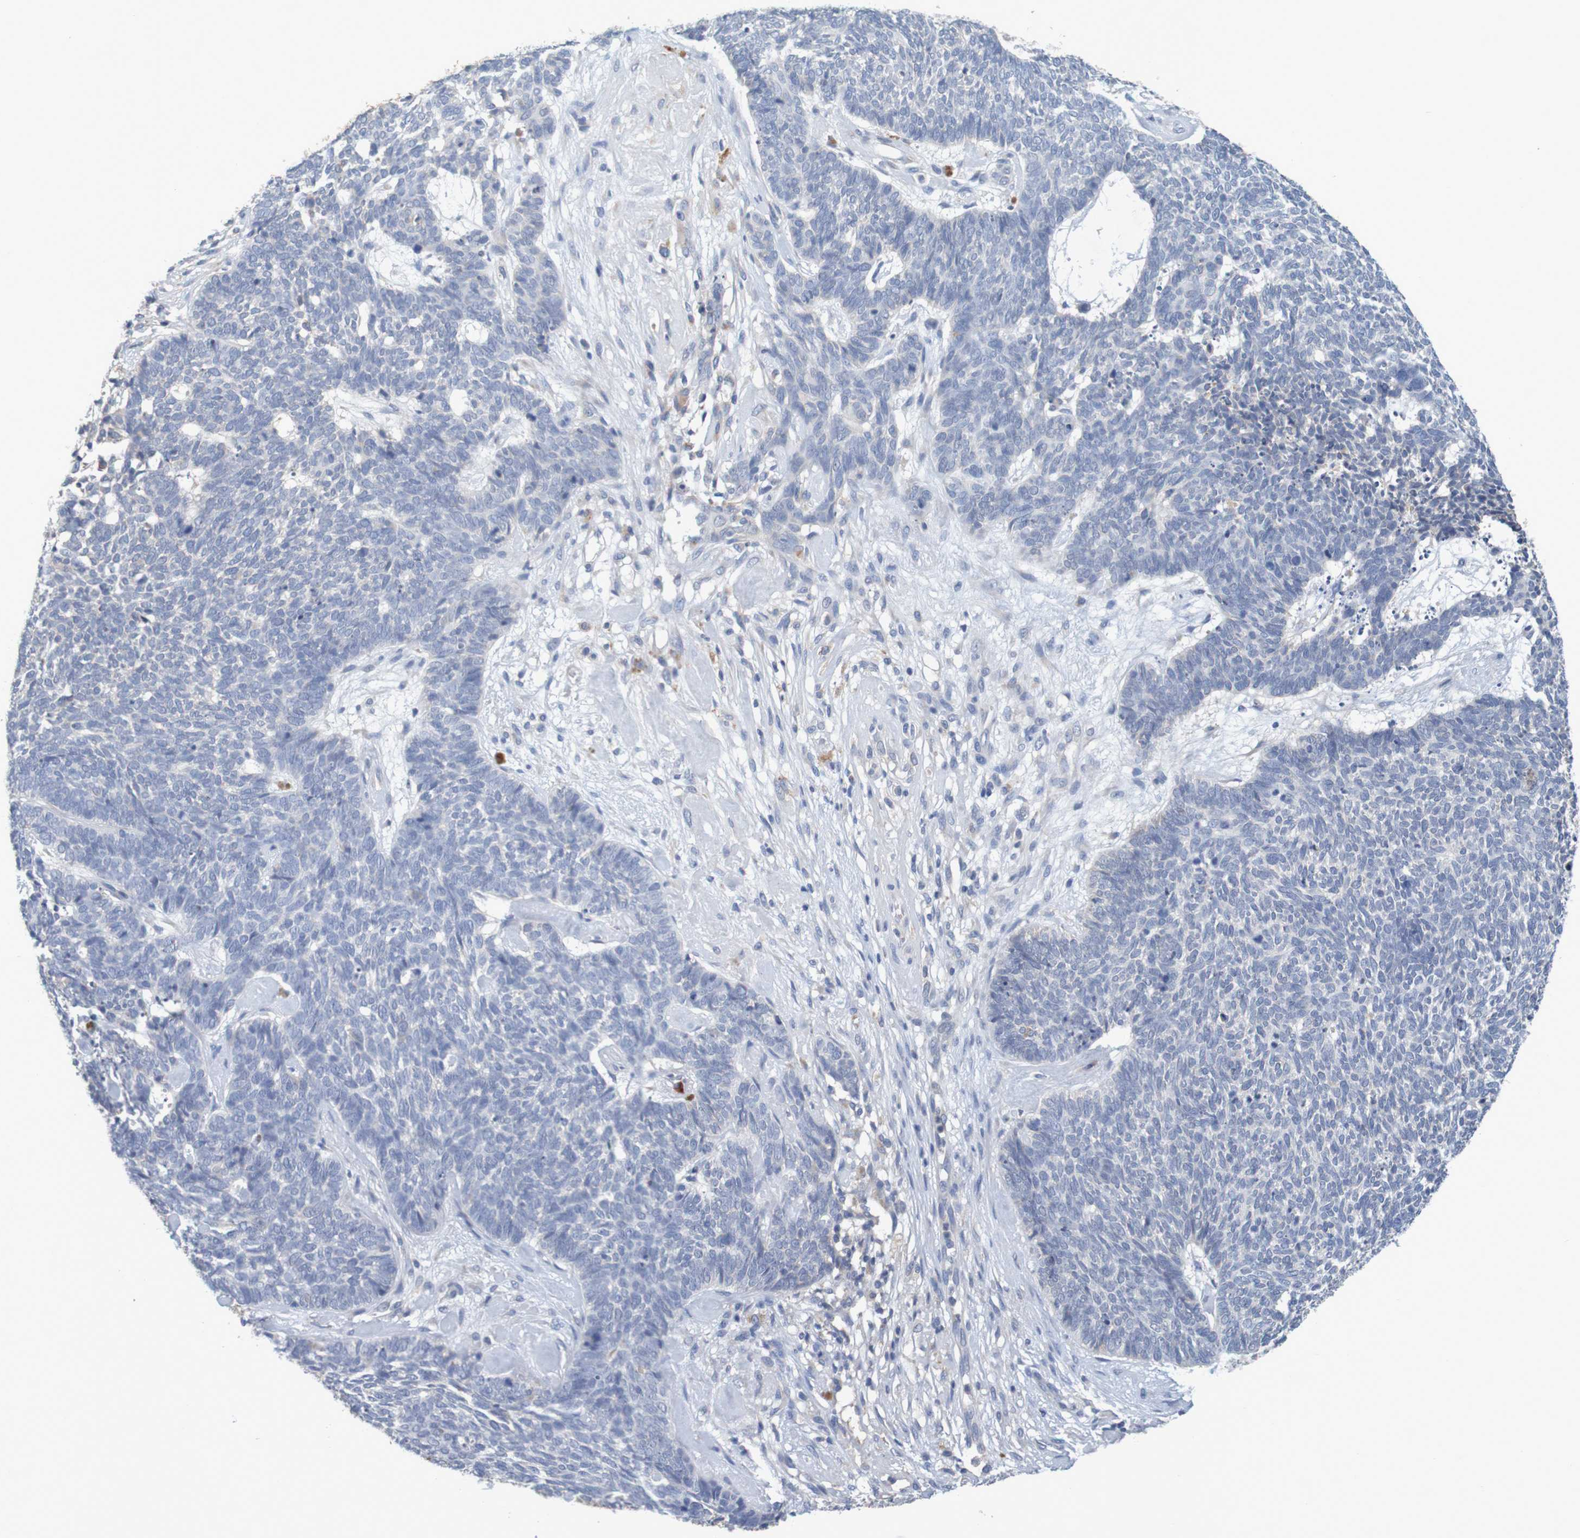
{"staining": {"intensity": "negative", "quantity": "none", "location": "none"}, "tissue": "skin cancer", "cell_type": "Tumor cells", "image_type": "cancer", "snomed": [{"axis": "morphology", "description": "Basal cell carcinoma"}, {"axis": "topography", "description": "Skin"}], "caption": "The histopathology image exhibits no staining of tumor cells in skin cancer. The staining is performed using DAB (3,3'-diaminobenzidine) brown chromogen with nuclei counter-stained in using hematoxylin.", "gene": "LTA", "patient": {"sex": "female", "age": 84}}